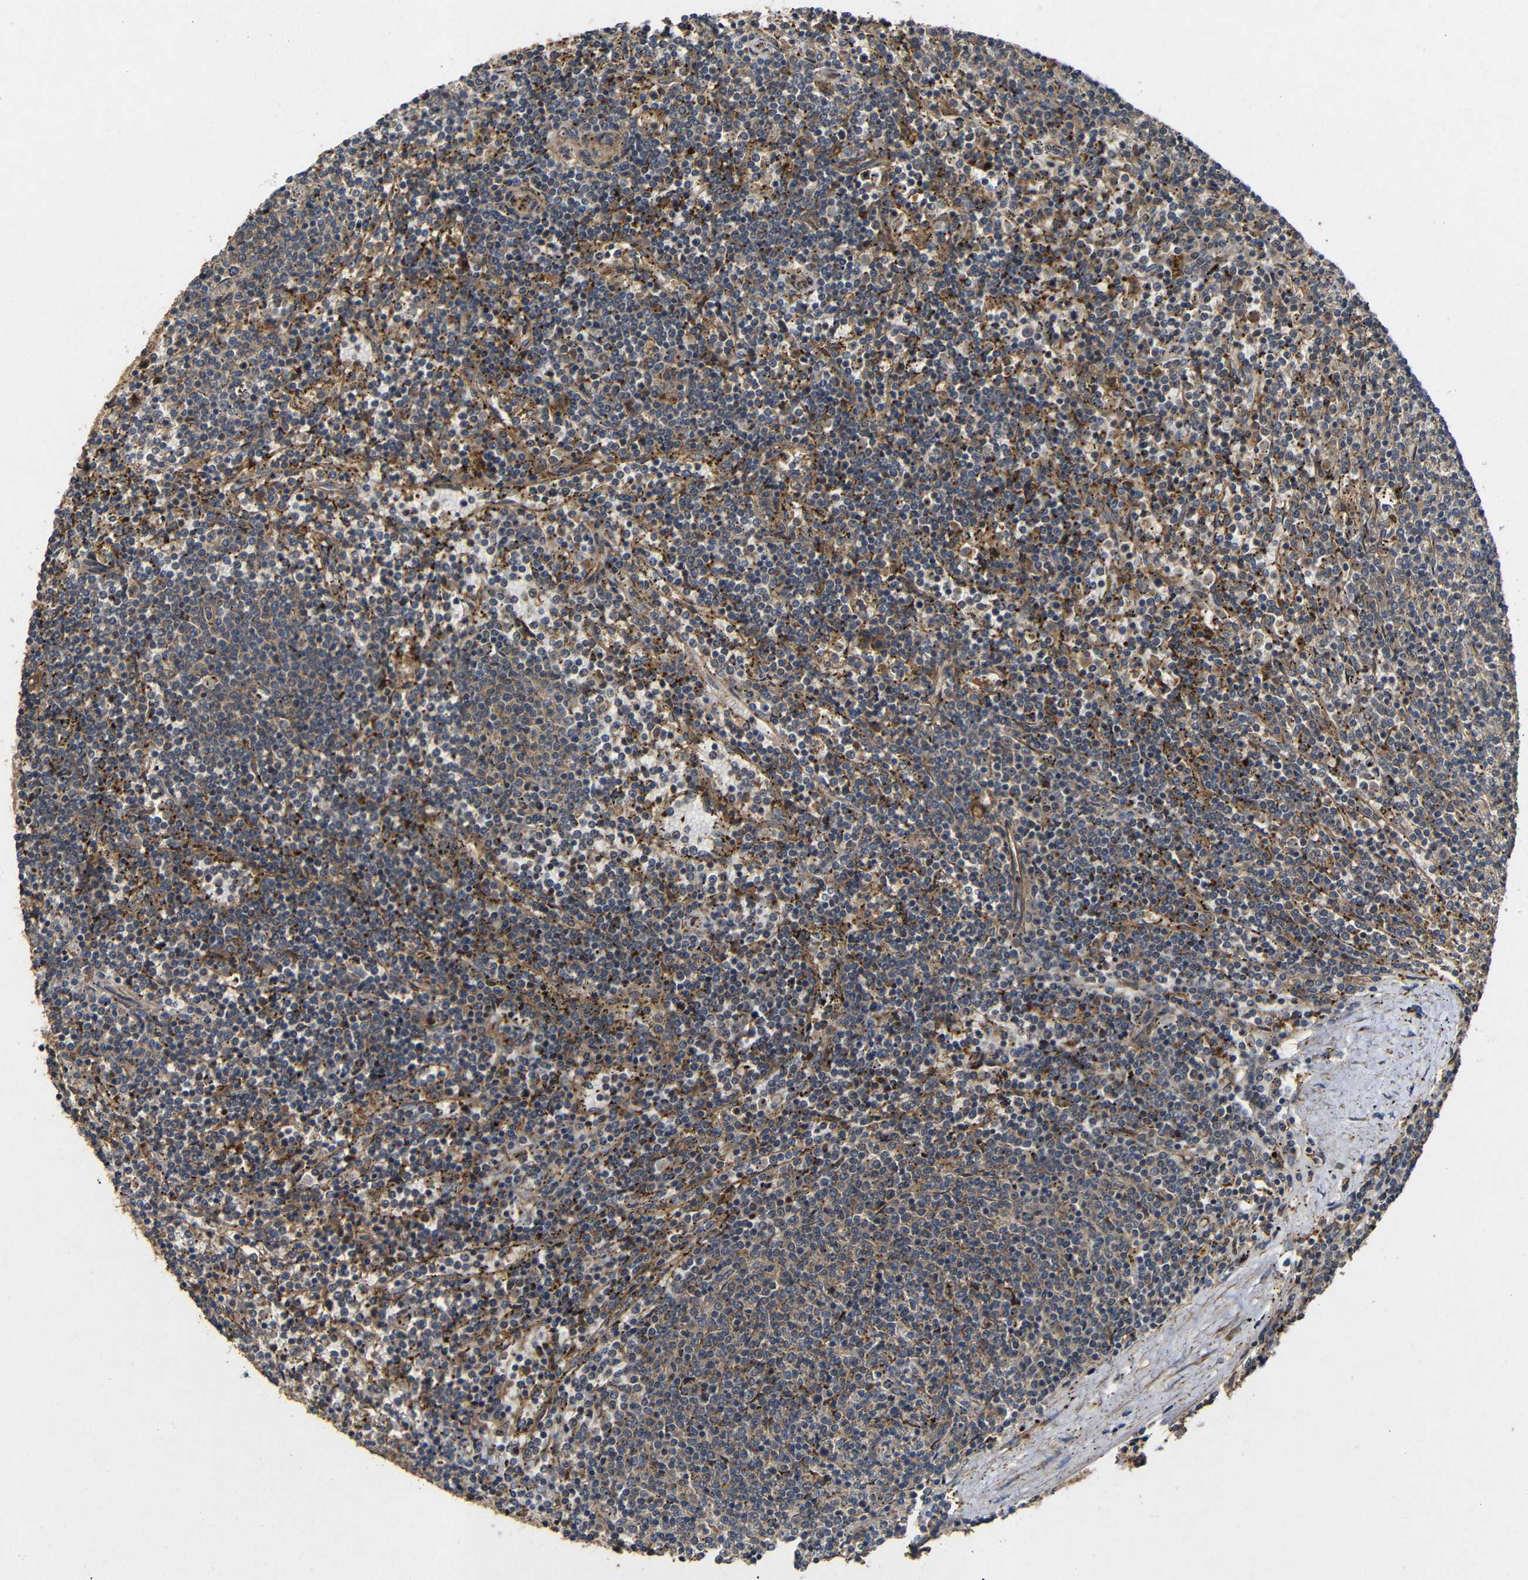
{"staining": {"intensity": "moderate", "quantity": ">75%", "location": "cytoplasmic/membranous"}, "tissue": "lymphoma", "cell_type": "Tumor cells", "image_type": "cancer", "snomed": [{"axis": "morphology", "description": "Malignant lymphoma, non-Hodgkin's type, Low grade"}, {"axis": "topography", "description": "Spleen"}], "caption": "This photomicrograph demonstrates lymphoma stained with immunohistochemistry to label a protein in brown. The cytoplasmic/membranous of tumor cells show moderate positivity for the protein. Nuclei are counter-stained blue.", "gene": "EIF2S1", "patient": {"sex": "female", "age": 50}}